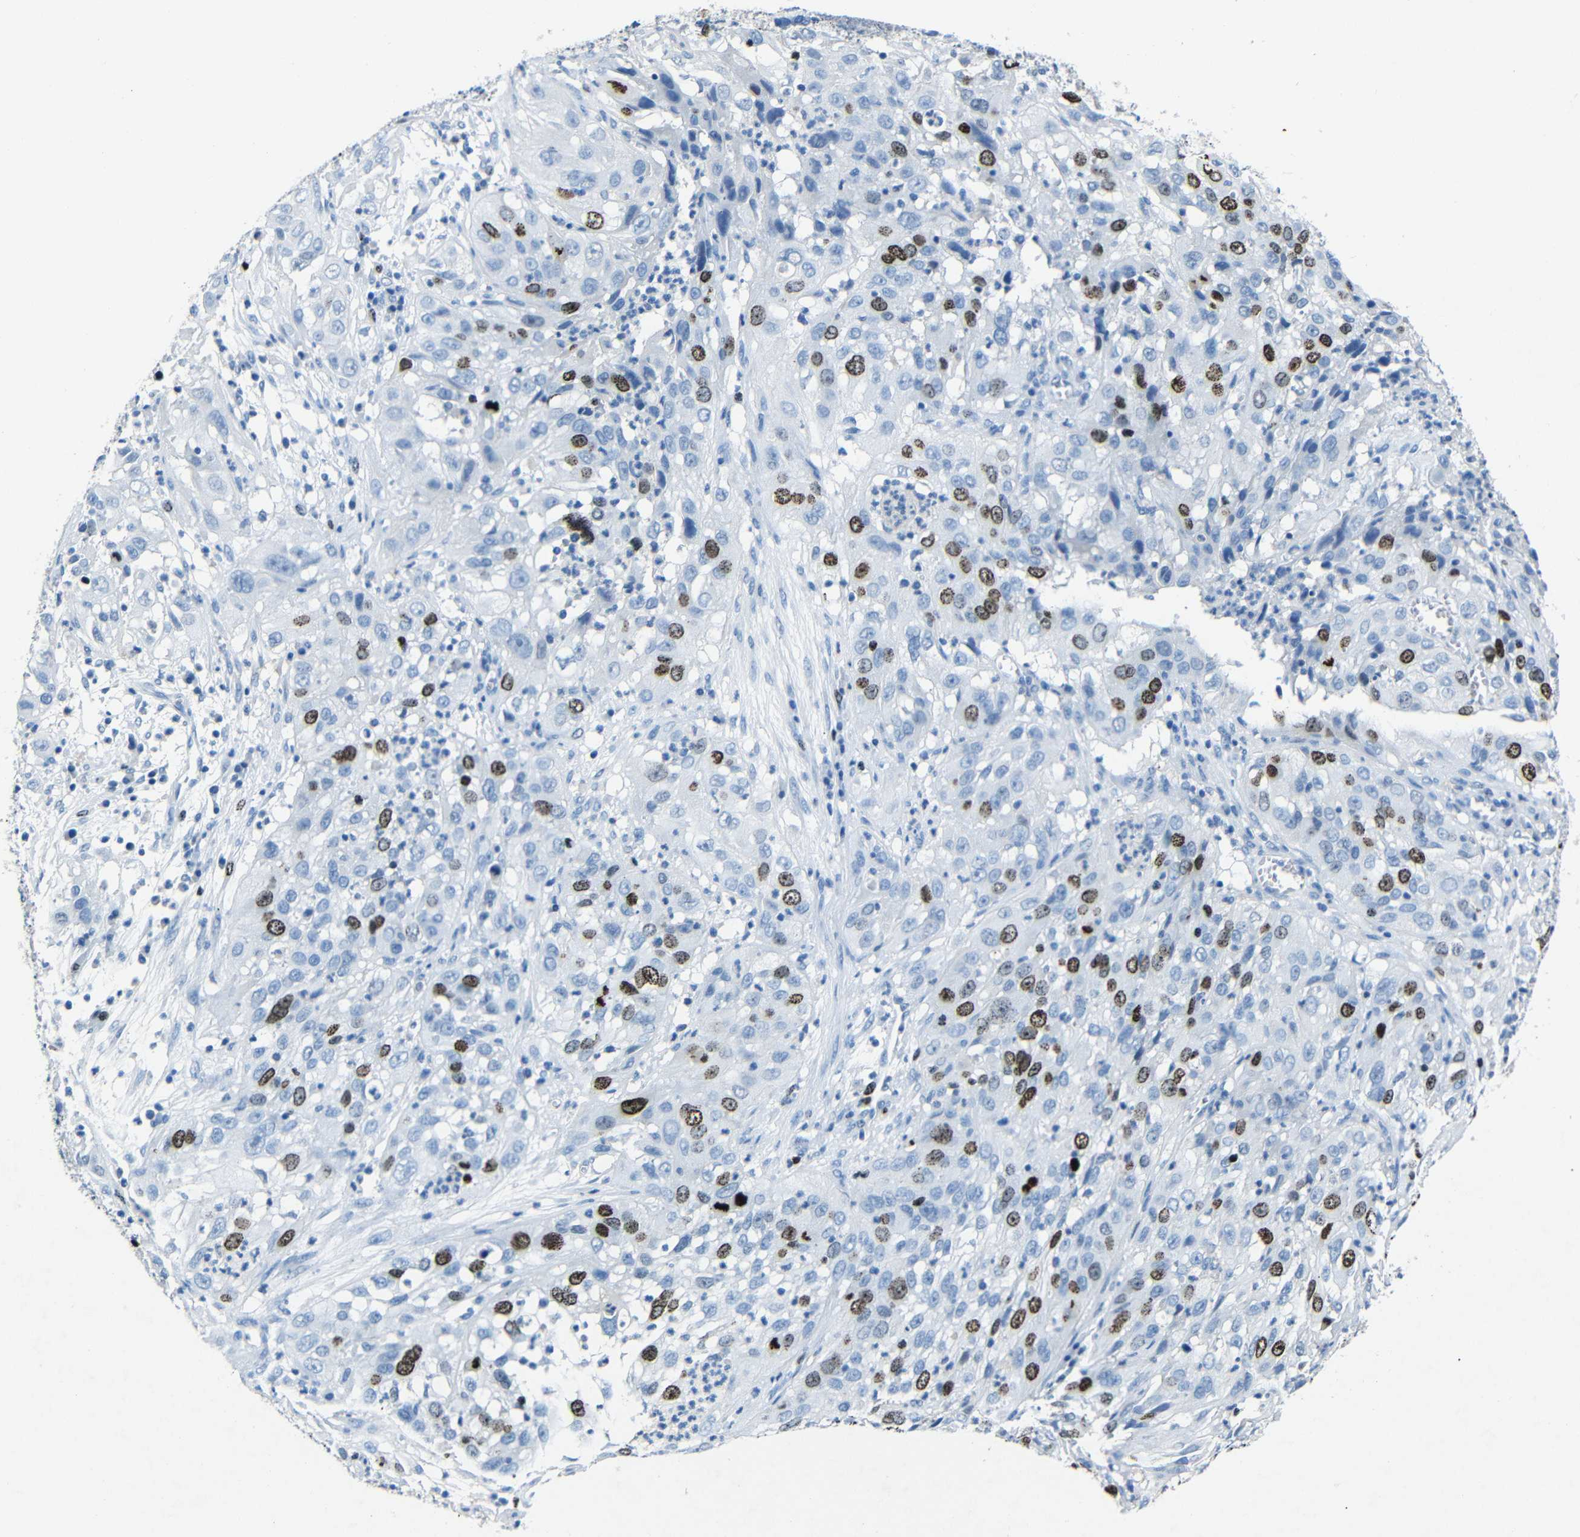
{"staining": {"intensity": "strong", "quantity": "25%-75%", "location": "nuclear"}, "tissue": "cervical cancer", "cell_type": "Tumor cells", "image_type": "cancer", "snomed": [{"axis": "morphology", "description": "Squamous cell carcinoma, NOS"}, {"axis": "topography", "description": "Cervix"}], "caption": "Human cervical cancer stained for a protein (brown) reveals strong nuclear positive expression in approximately 25%-75% of tumor cells.", "gene": "INCENP", "patient": {"sex": "female", "age": 32}}